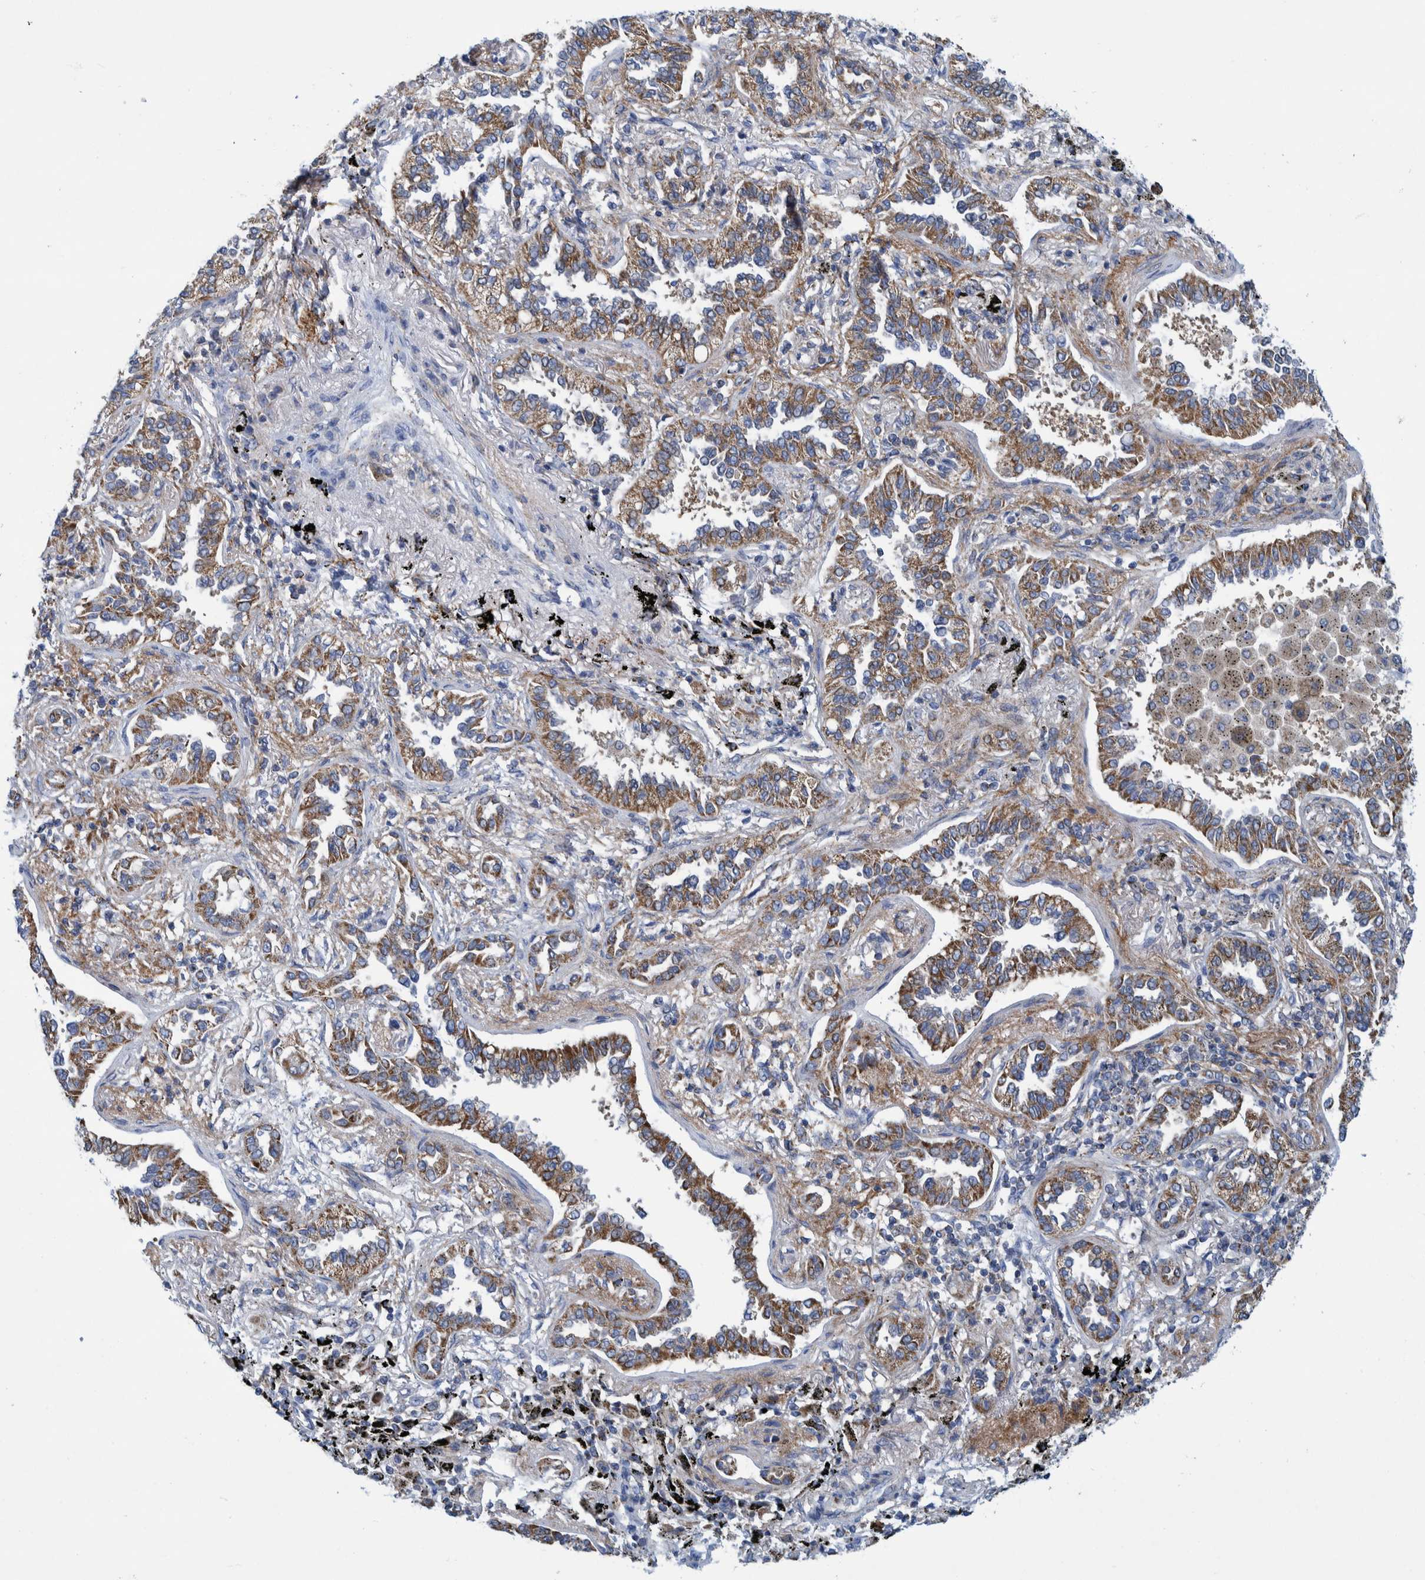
{"staining": {"intensity": "strong", "quantity": ">75%", "location": "cytoplasmic/membranous"}, "tissue": "lung cancer", "cell_type": "Tumor cells", "image_type": "cancer", "snomed": [{"axis": "morphology", "description": "Normal tissue, NOS"}, {"axis": "morphology", "description": "Adenocarcinoma, NOS"}, {"axis": "topography", "description": "Lung"}], "caption": "Lung adenocarcinoma tissue shows strong cytoplasmic/membranous expression in approximately >75% of tumor cells", "gene": "MRPS7", "patient": {"sex": "male", "age": 59}}